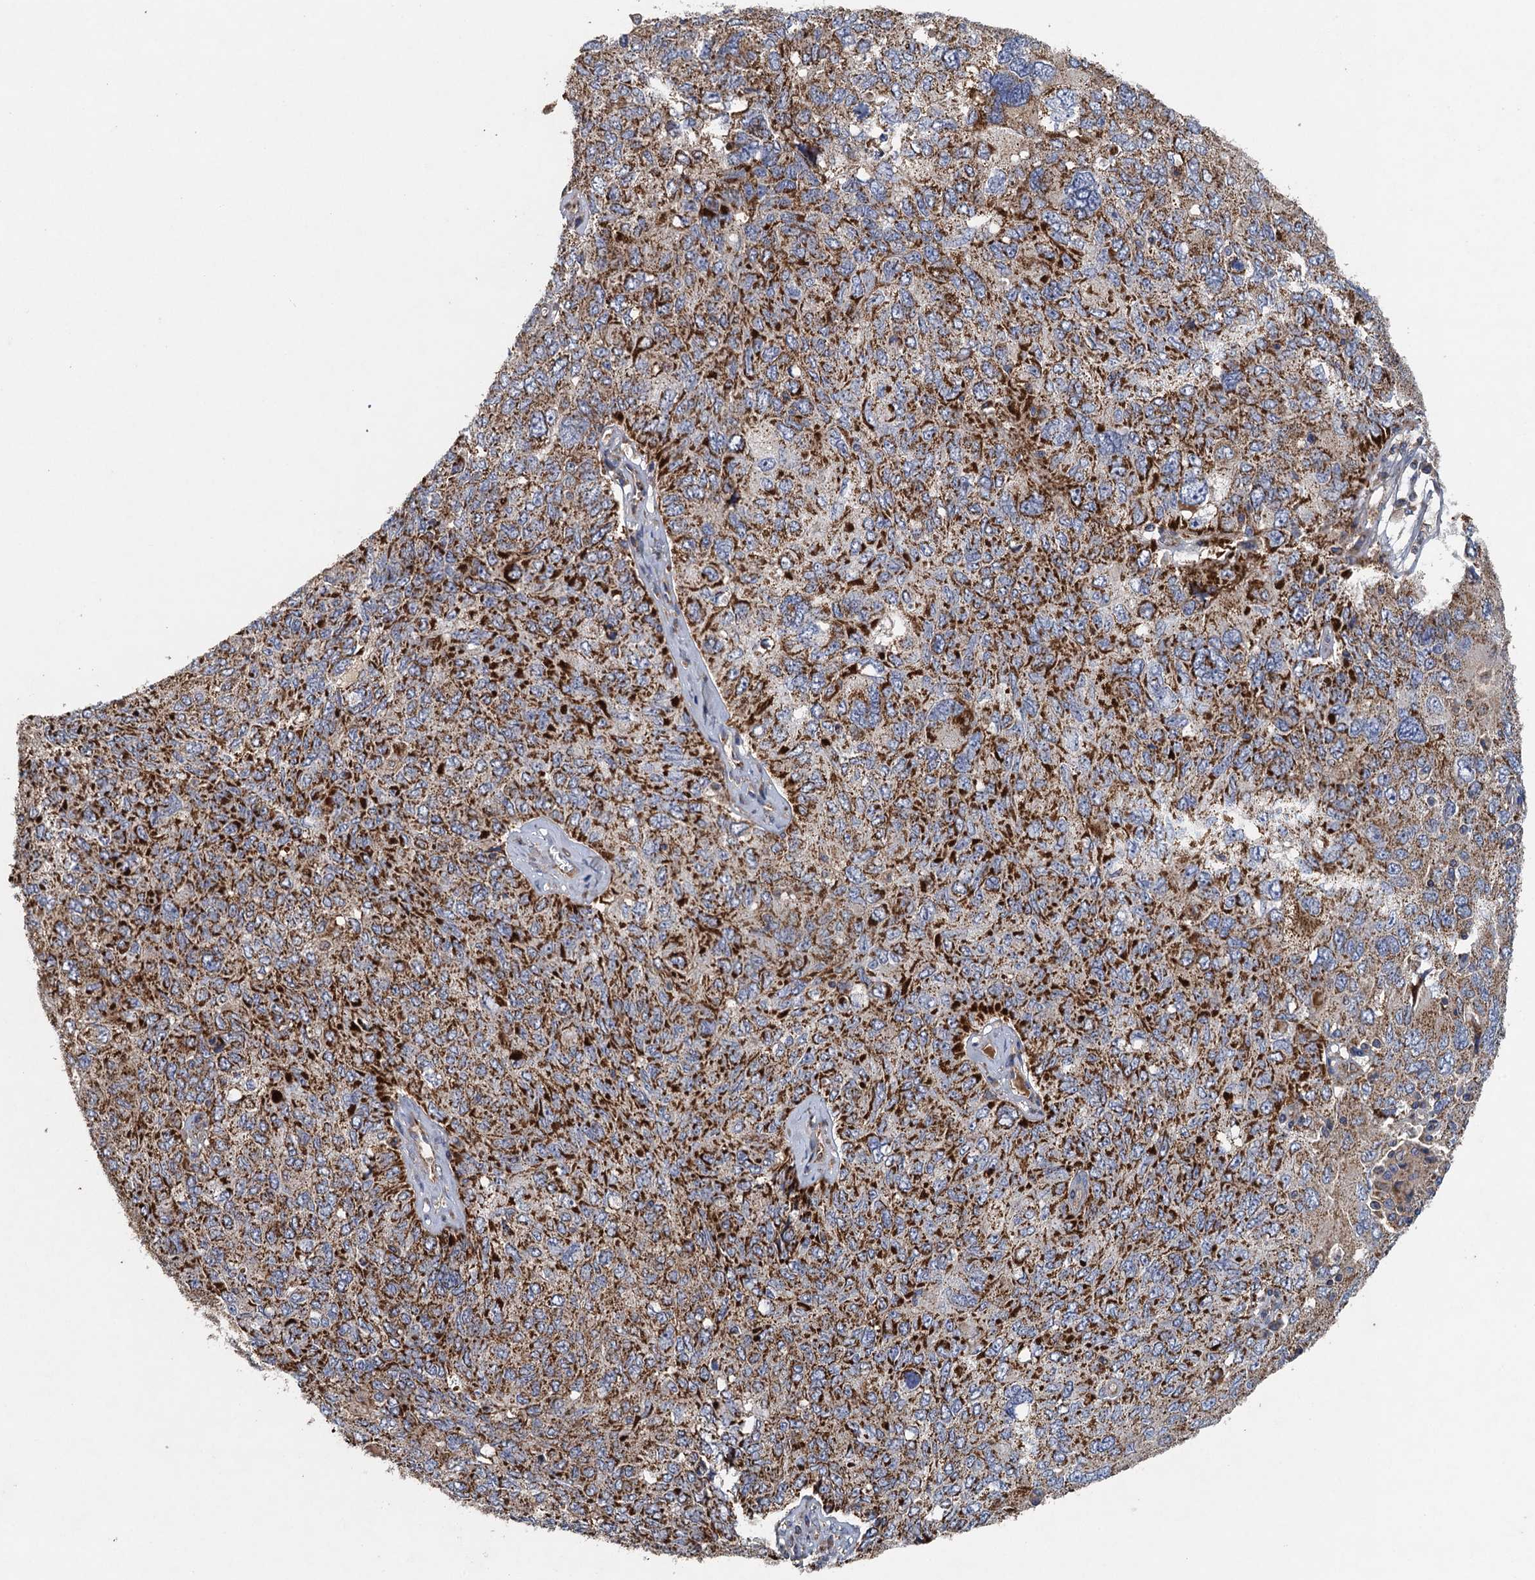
{"staining": {"intensity": "strong", "quantity": ">75%", "location": "cytoplasmic/membranous"}, "tissue": "ovarian cancer", "cell_type": "Tumor cells", "image_type": "cancer", "snomed": [{"axis": "morphology", "description": "Carcinoma, endometroid"}, {"axis": "topography", "description": "Ovary"}], "caption": "A brown stain highlights strong cytoplasmic/membranous positivity of a protein in ovarian cancer (endometroid carcinoma) tumor cells. Nuclei are stained in blue.", "gene": "BCS1L", "patient": {"sex": "female", "age": 62}}